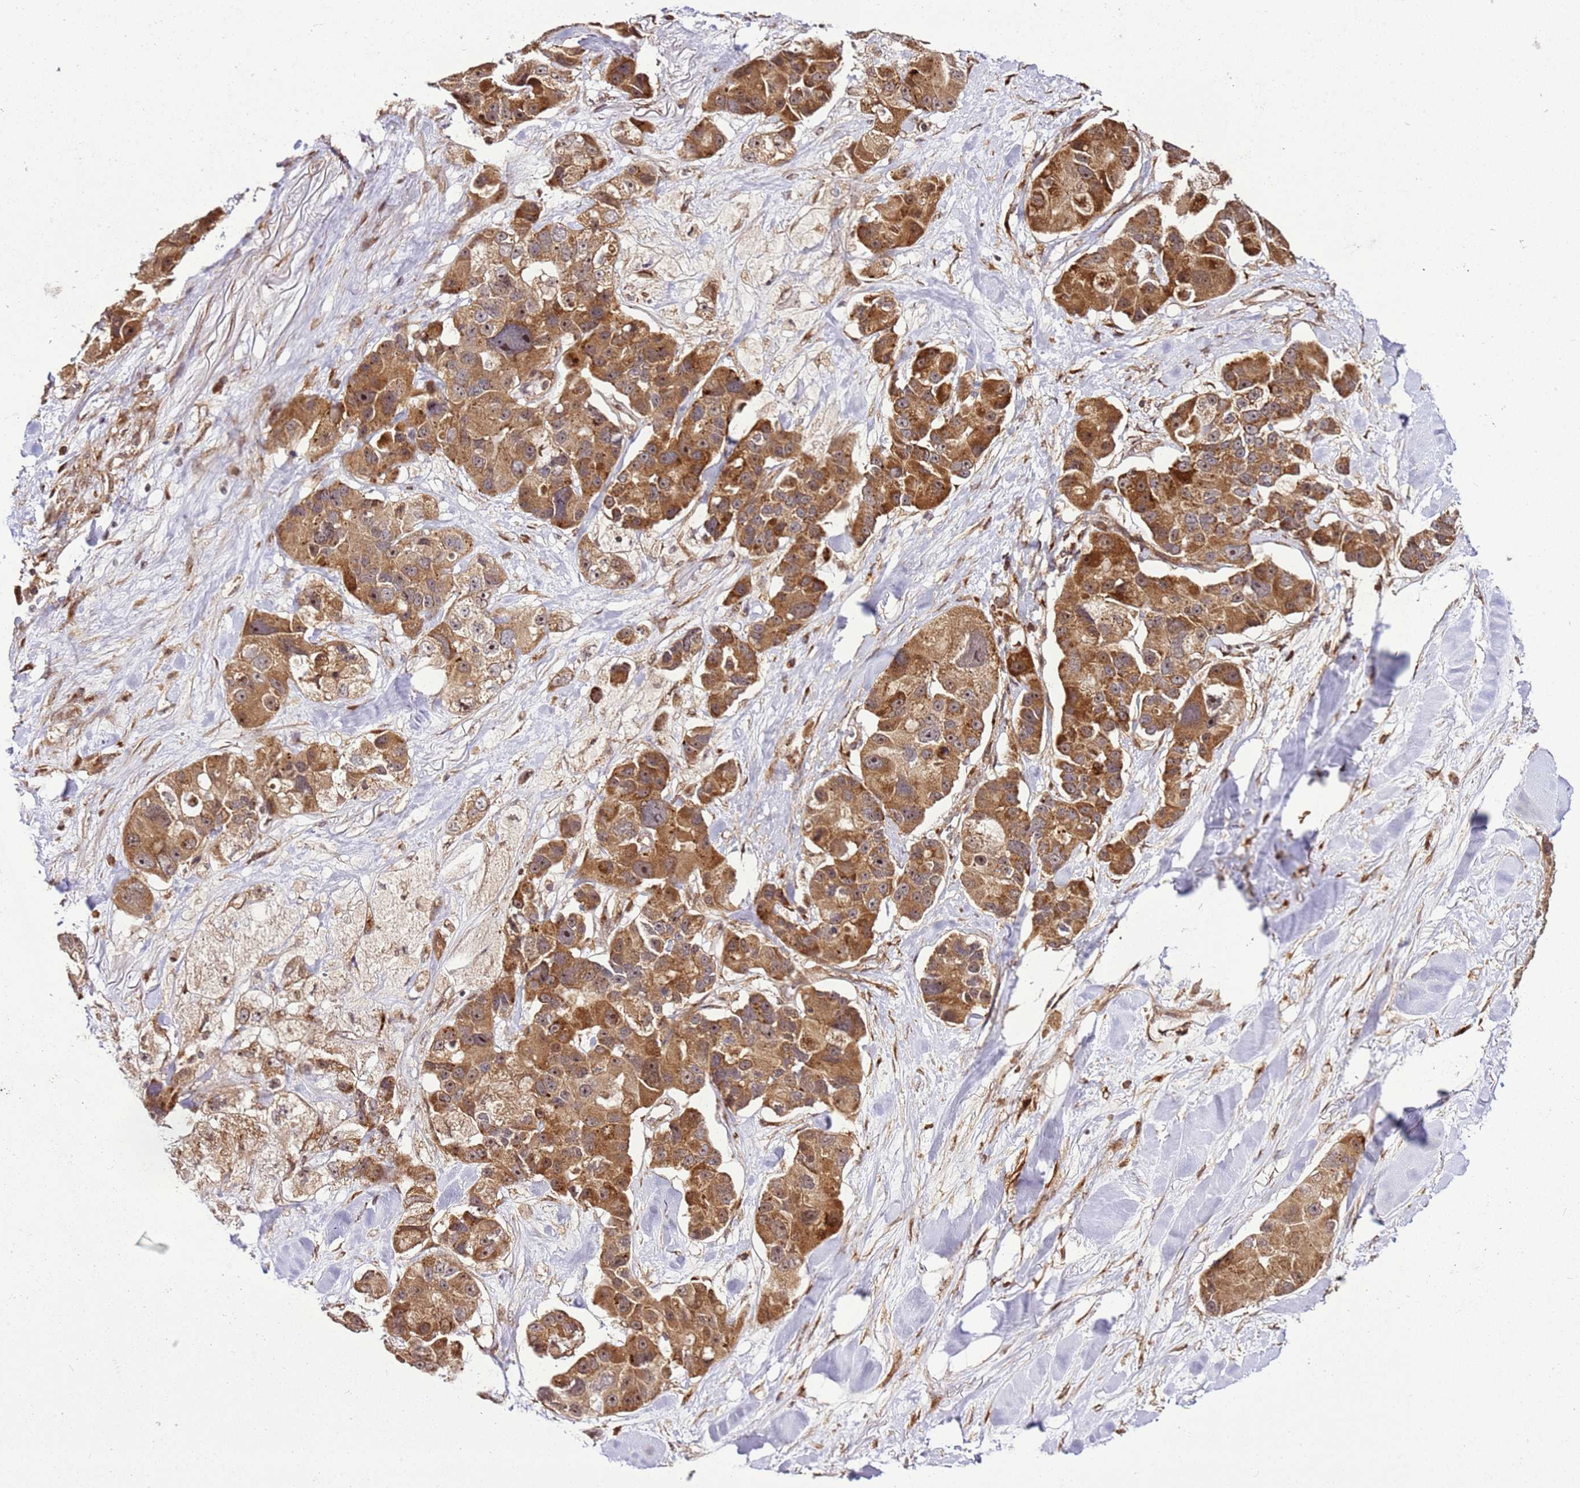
{"staining": {"intensity": "moderate", "quantity": ">75%", "location": "cytoplasmic/membranous"}, "tissue": "lung cancer", "cell_type": "Tumor cells", "image_type": "cancer", "snomed": [{"axis": "morphology", "description": "Adenocarcinoma, NOS"}, {"axis": "topography", "description": "Lung"}], "caption": "Immunohistochemistry image of lung cancer (adenocarcinoma) stained for a protein (brown), which displays medium levels of moderate cytoplasmic/membranous staining in approximately >75% of tumor cells.", "gene": "RASA3", "patient": {"sex": "female", "age": 54}}